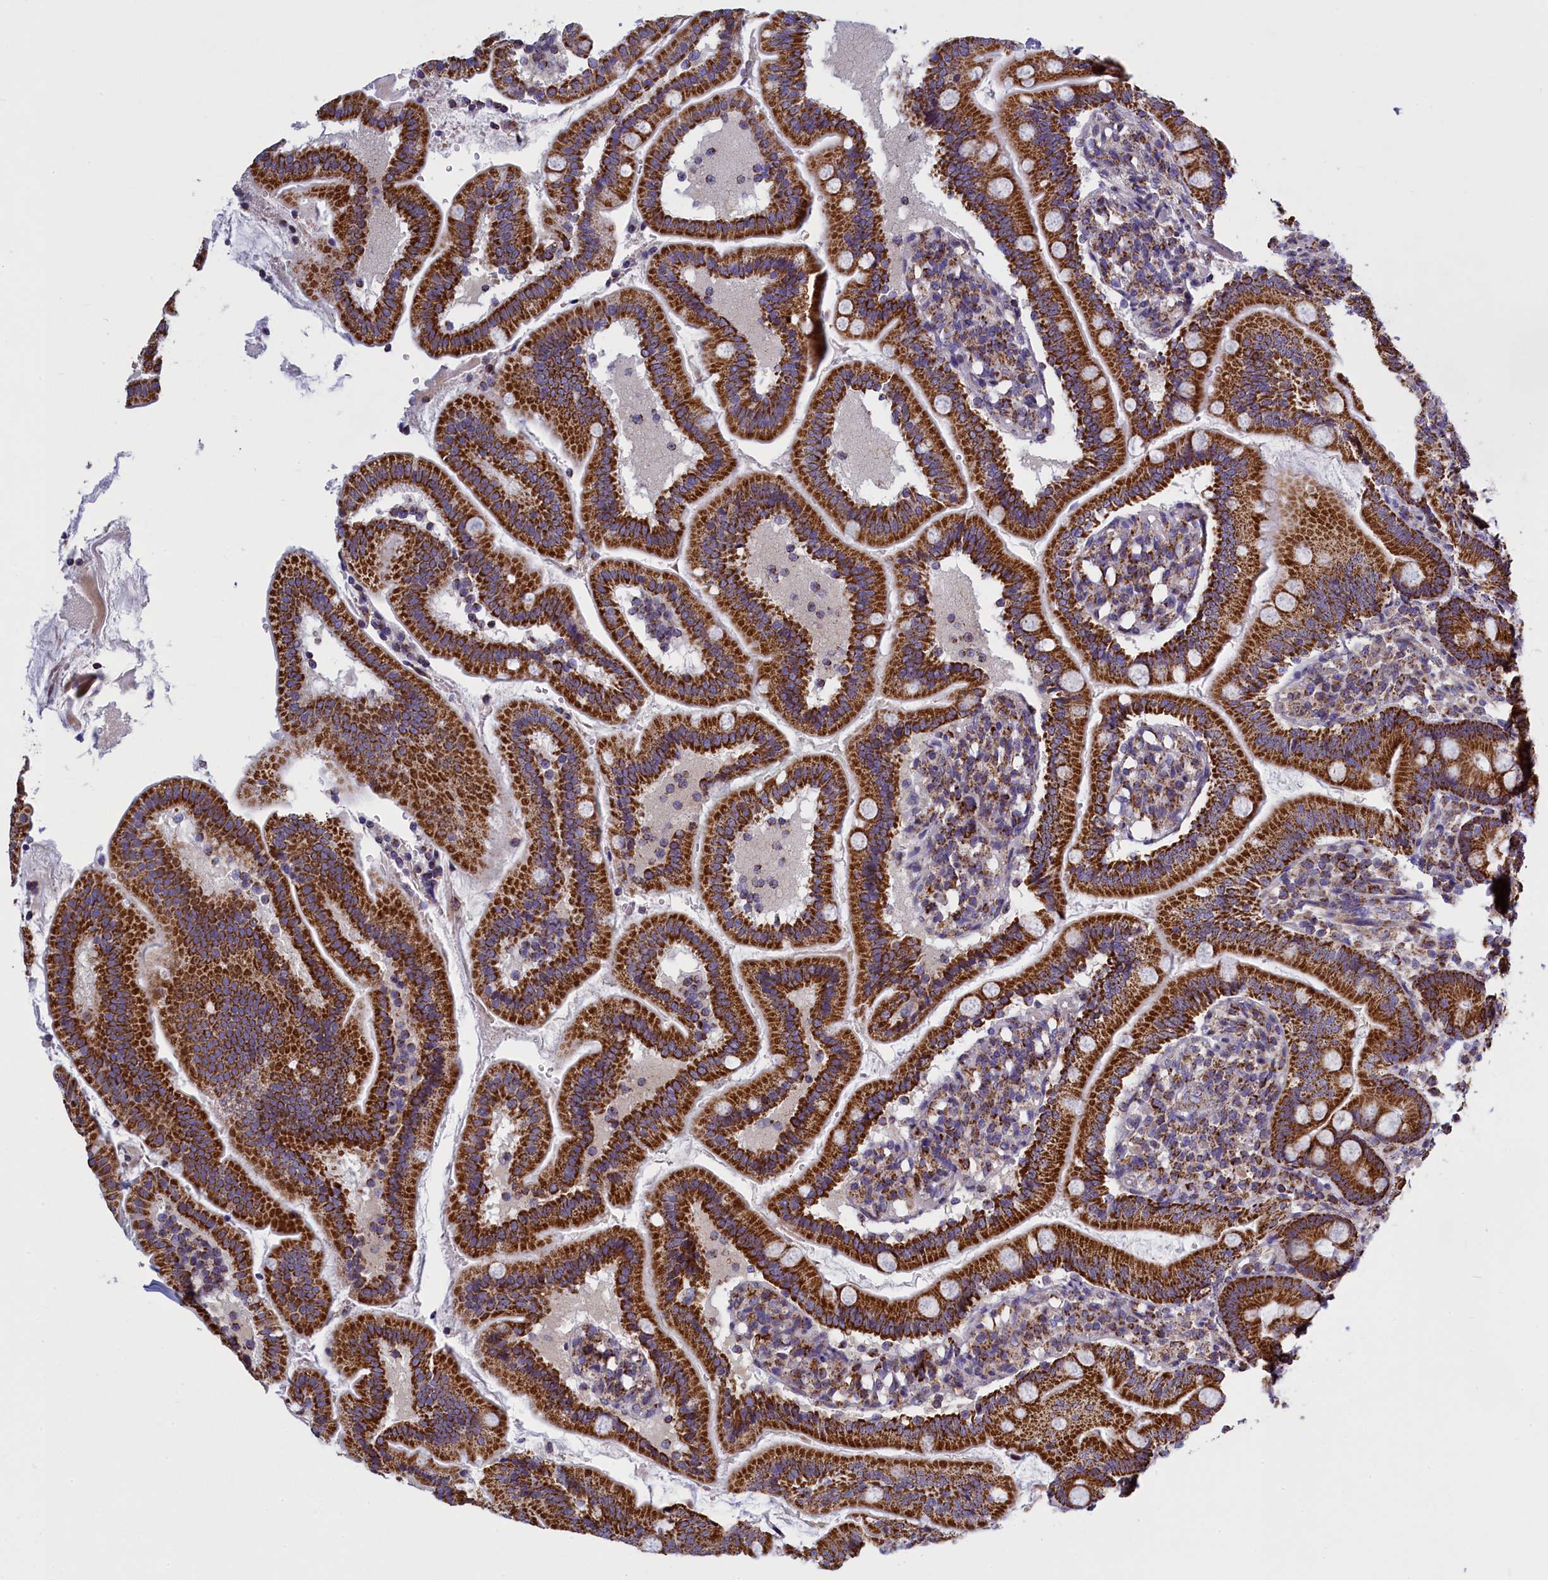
{"staining": {"intensity": "strong", "quantity": ">75%", "location": "cytoplasmic/membranous"}, "tissue": "duodenum", "cell_type": "Glandular cells", "image_type": "normal", "snomed": [{"axis": "morphology", "description": "Normal tissue, NOS"}, {"axis": "topography", "description": "Duodenum"}], "caption": "Protein analysis of normal duodenum shows strong cytoplasmic/membranous positivity in approximately >75% of glandular cells.", "gene": "IFT122", "patient": {"sex": "female", "age": 67}}